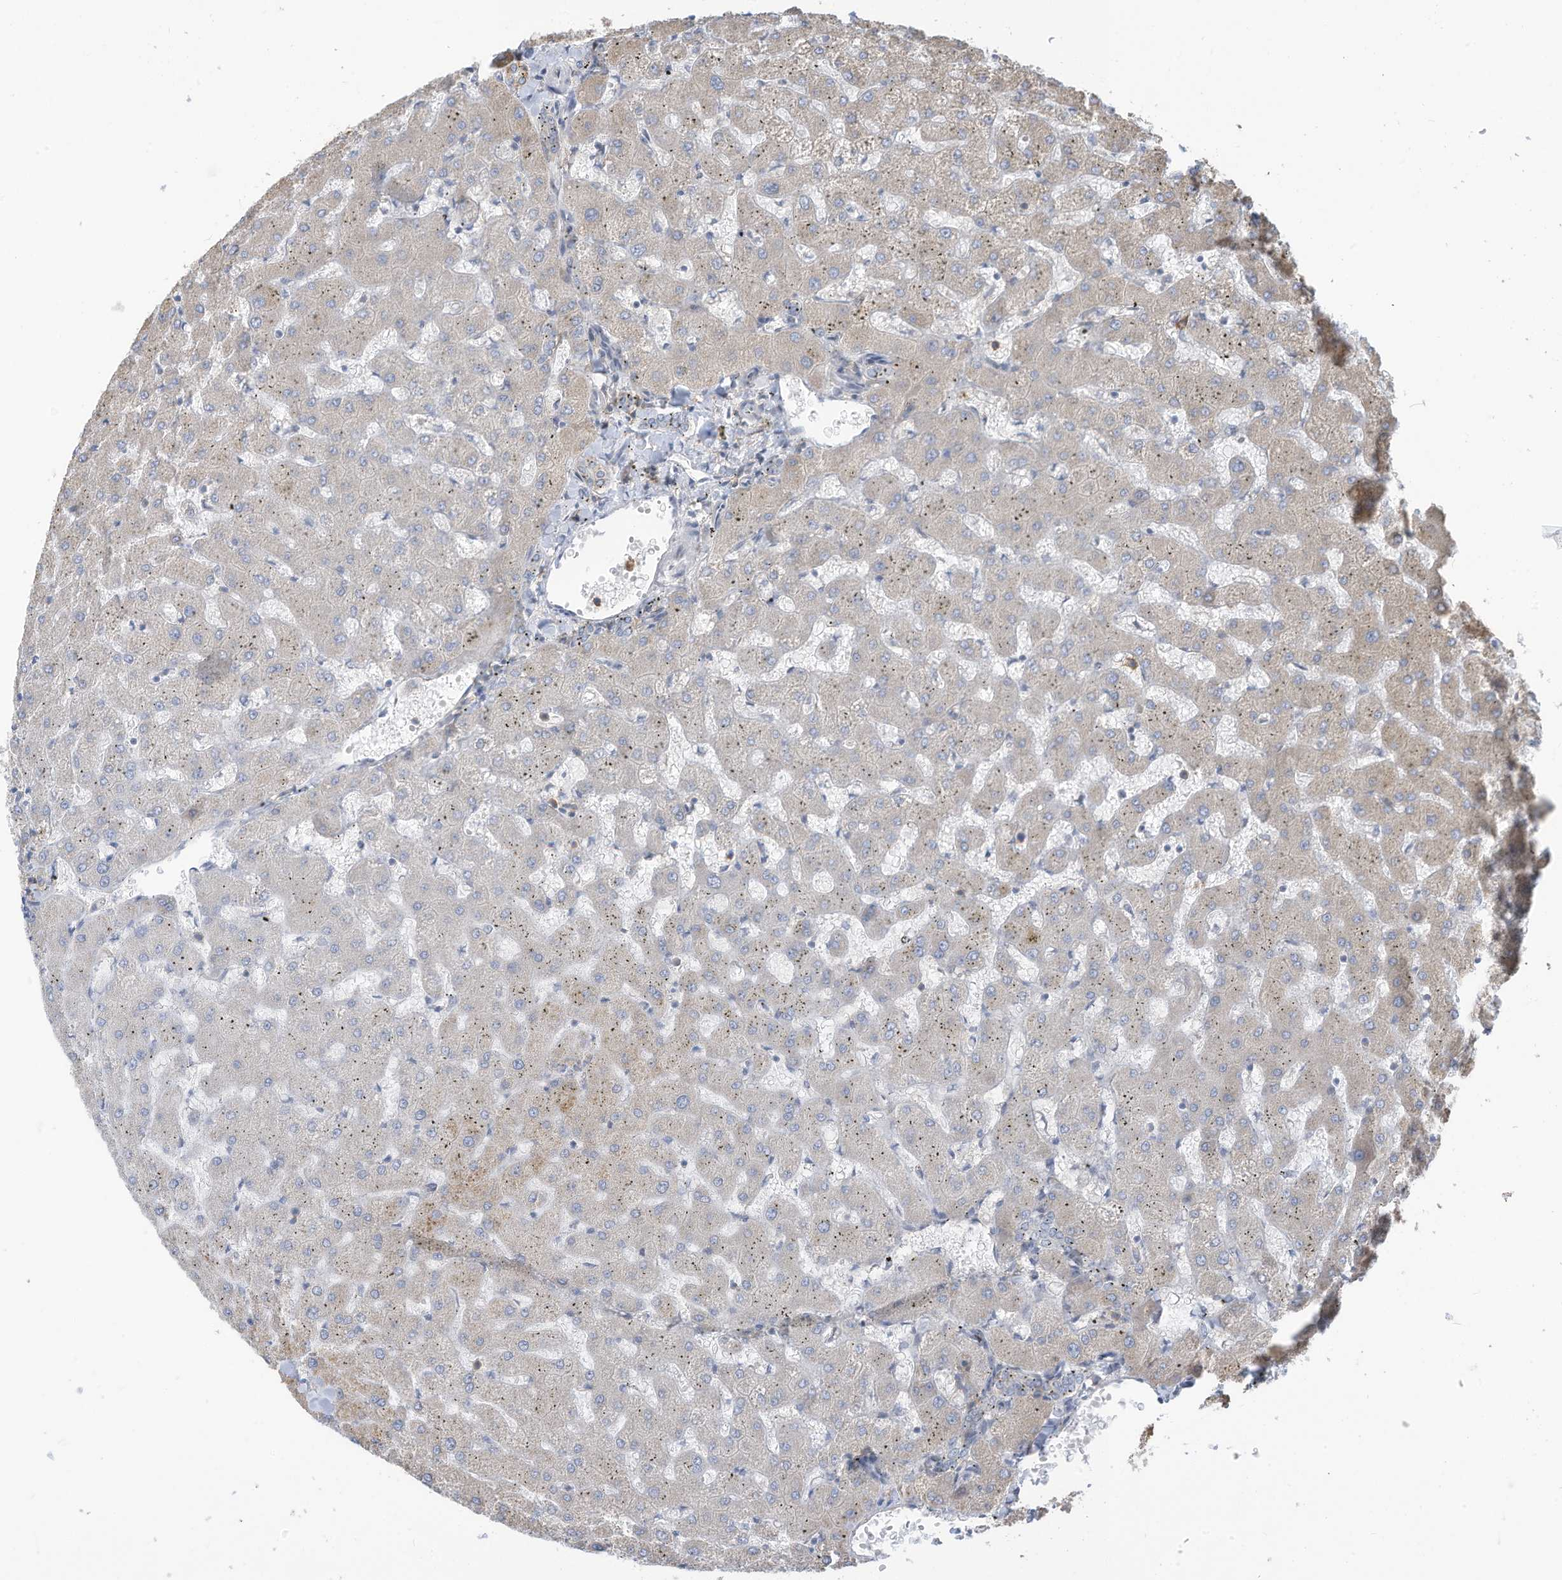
{"staining": {"intensity": "negative", "quantity": "none", "location": "none"}, "tissue": "liver", "cell_type": "Cholangiocytes", "image_type": "normal", "snomed": [{"axis": "morphology", "description": "Normal tissue, NOS"}, {"axis": "topography", "description": "Liver"}], "caption": "IHC of benign liver displays no staining in cholangiocytes.", "gene": "SLC1A5", "patient": {"sex": "female", "age": 63}}